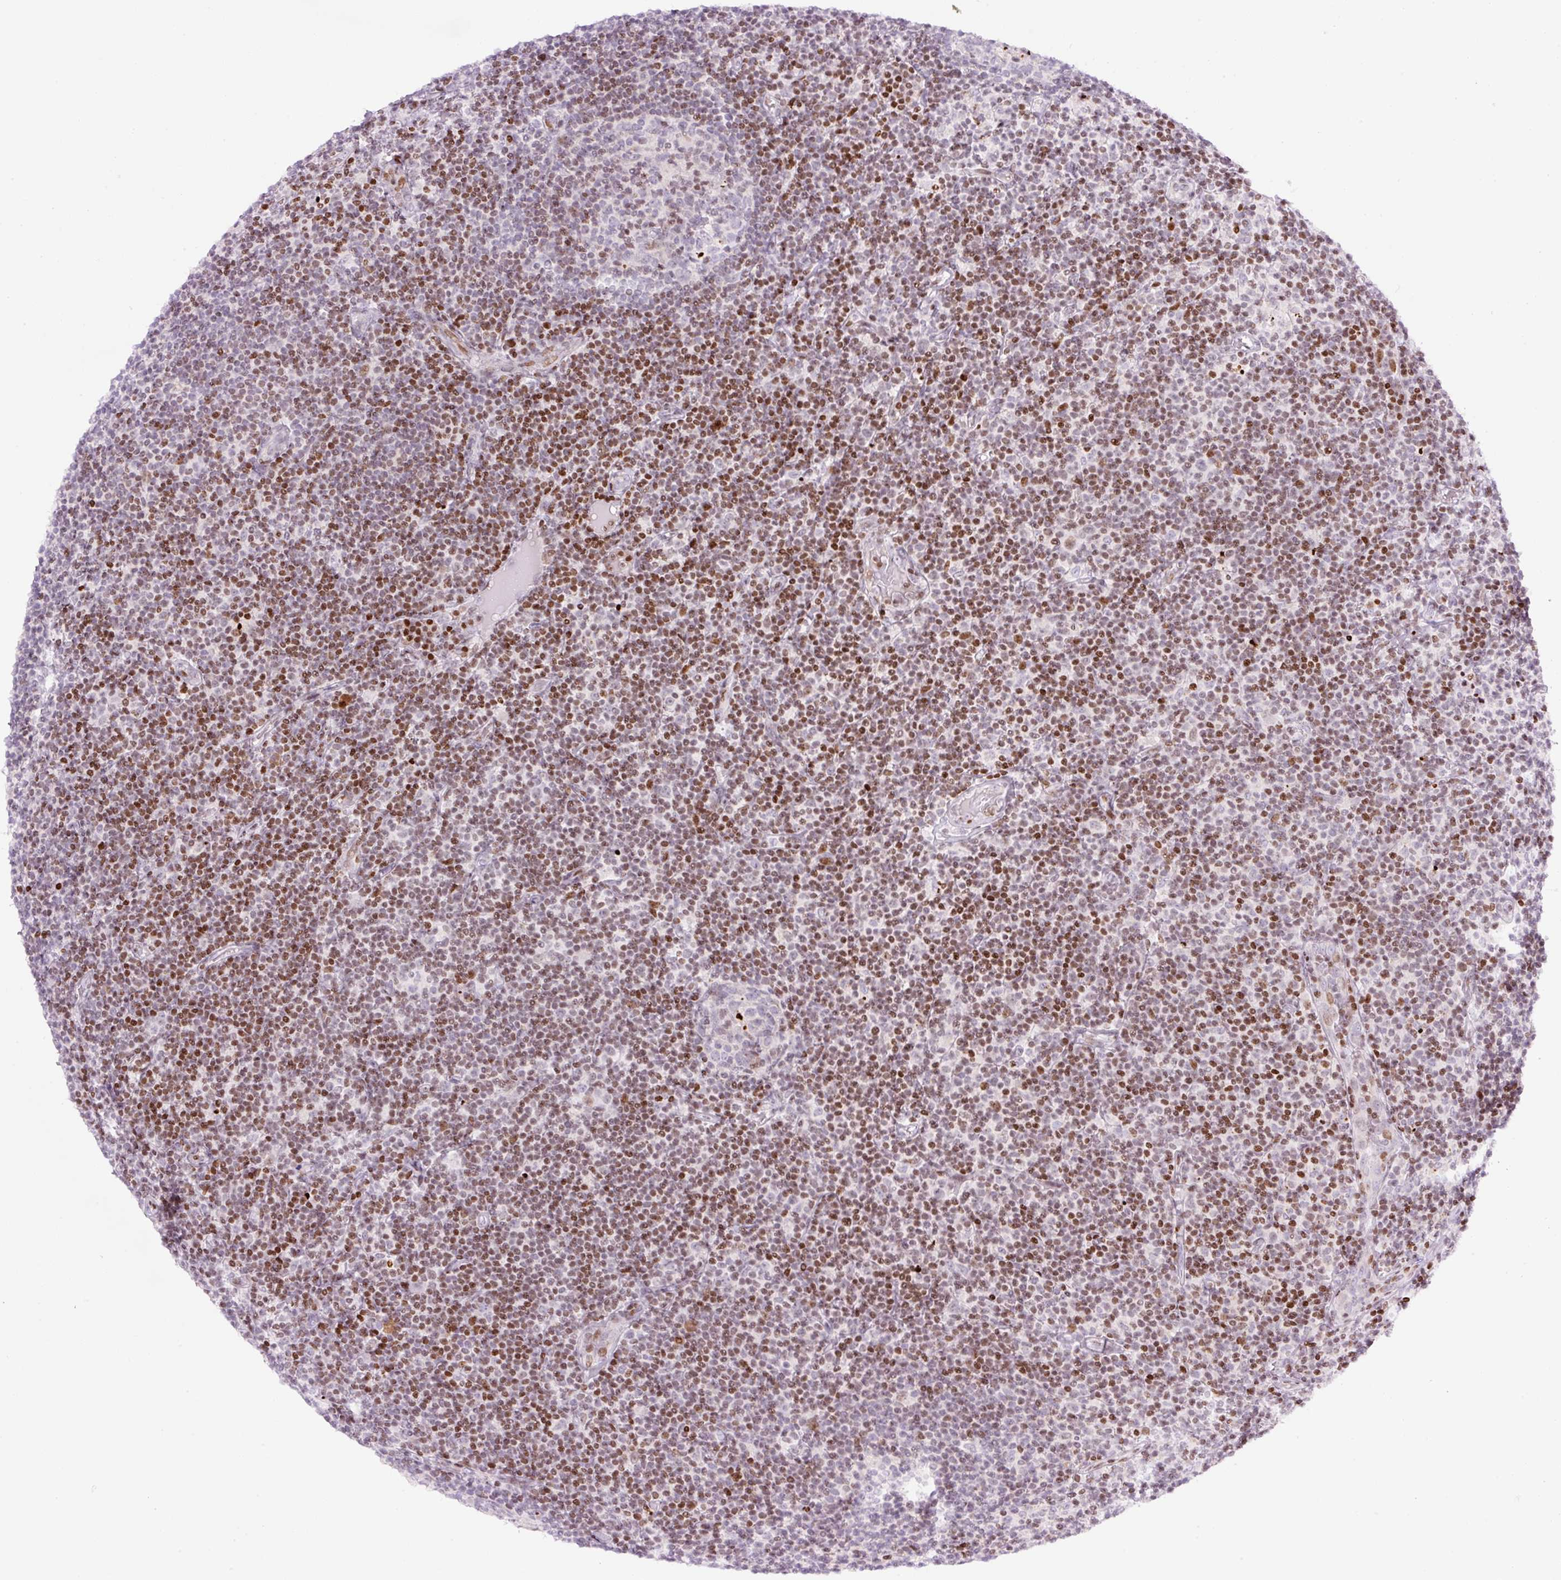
{"staining": {"intensity": "moderate", "quantity": "25%-75%", "location": "nuclear"}, "tissue": "lymphoma", "cell_type": "Tumor cells", "image_type": "cancer", "snomed": [{"axis": "morphology", "description": "Hodgkin's disease, NOS"}, {"axis": "topography", "description": "Lymph node"}], "caption": "Hodgkin's disease tissue demonstrates moderate nuclear staining in approximately 25%-75% of tumor cells, visualized by immunohistochemistry.", "gene": "TMEM177", "patient": {"sex": "female", "age": 57}}